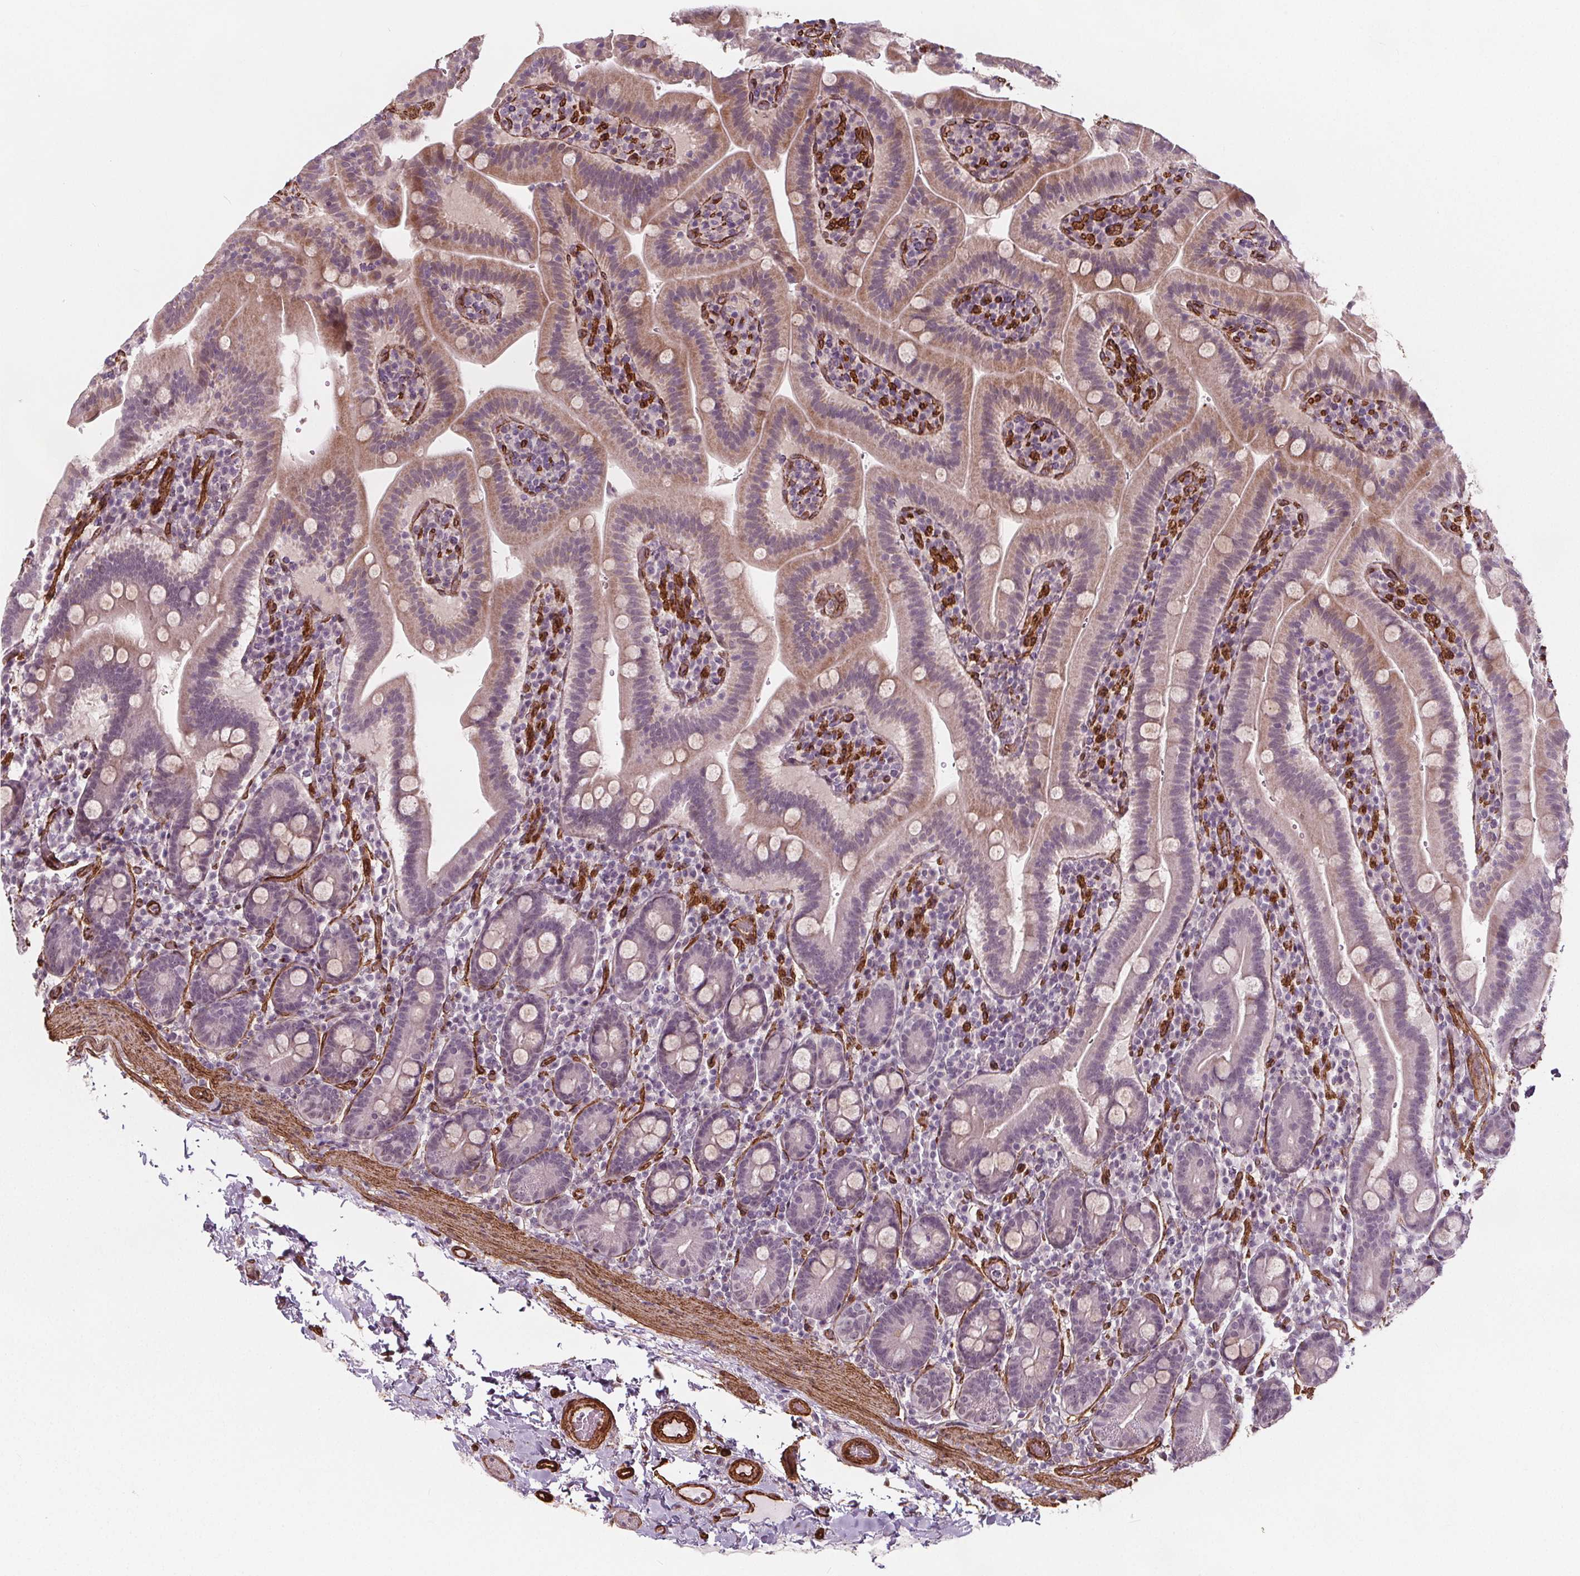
{"staining": {"intensity": "weak", "quantity": "25%-75%", "location": "cytoplasmic/membranous"}, "tissue": "small intestine", "cell_type": "Glandular cells", "image_type": "normal", "snomed": [{"axis": "morphology", "description": "Normal tissue, NOS"}, {"axis": "topography", "description": "Small intestine"}], "caption": "Small intestine stained with a brown dye exhibits weak cytoplasmic/membranous positive staining in approximately 25%-75% of glandular cells.", "gene": "HAS1", "patient": {"sex": "male", "age": 26}}